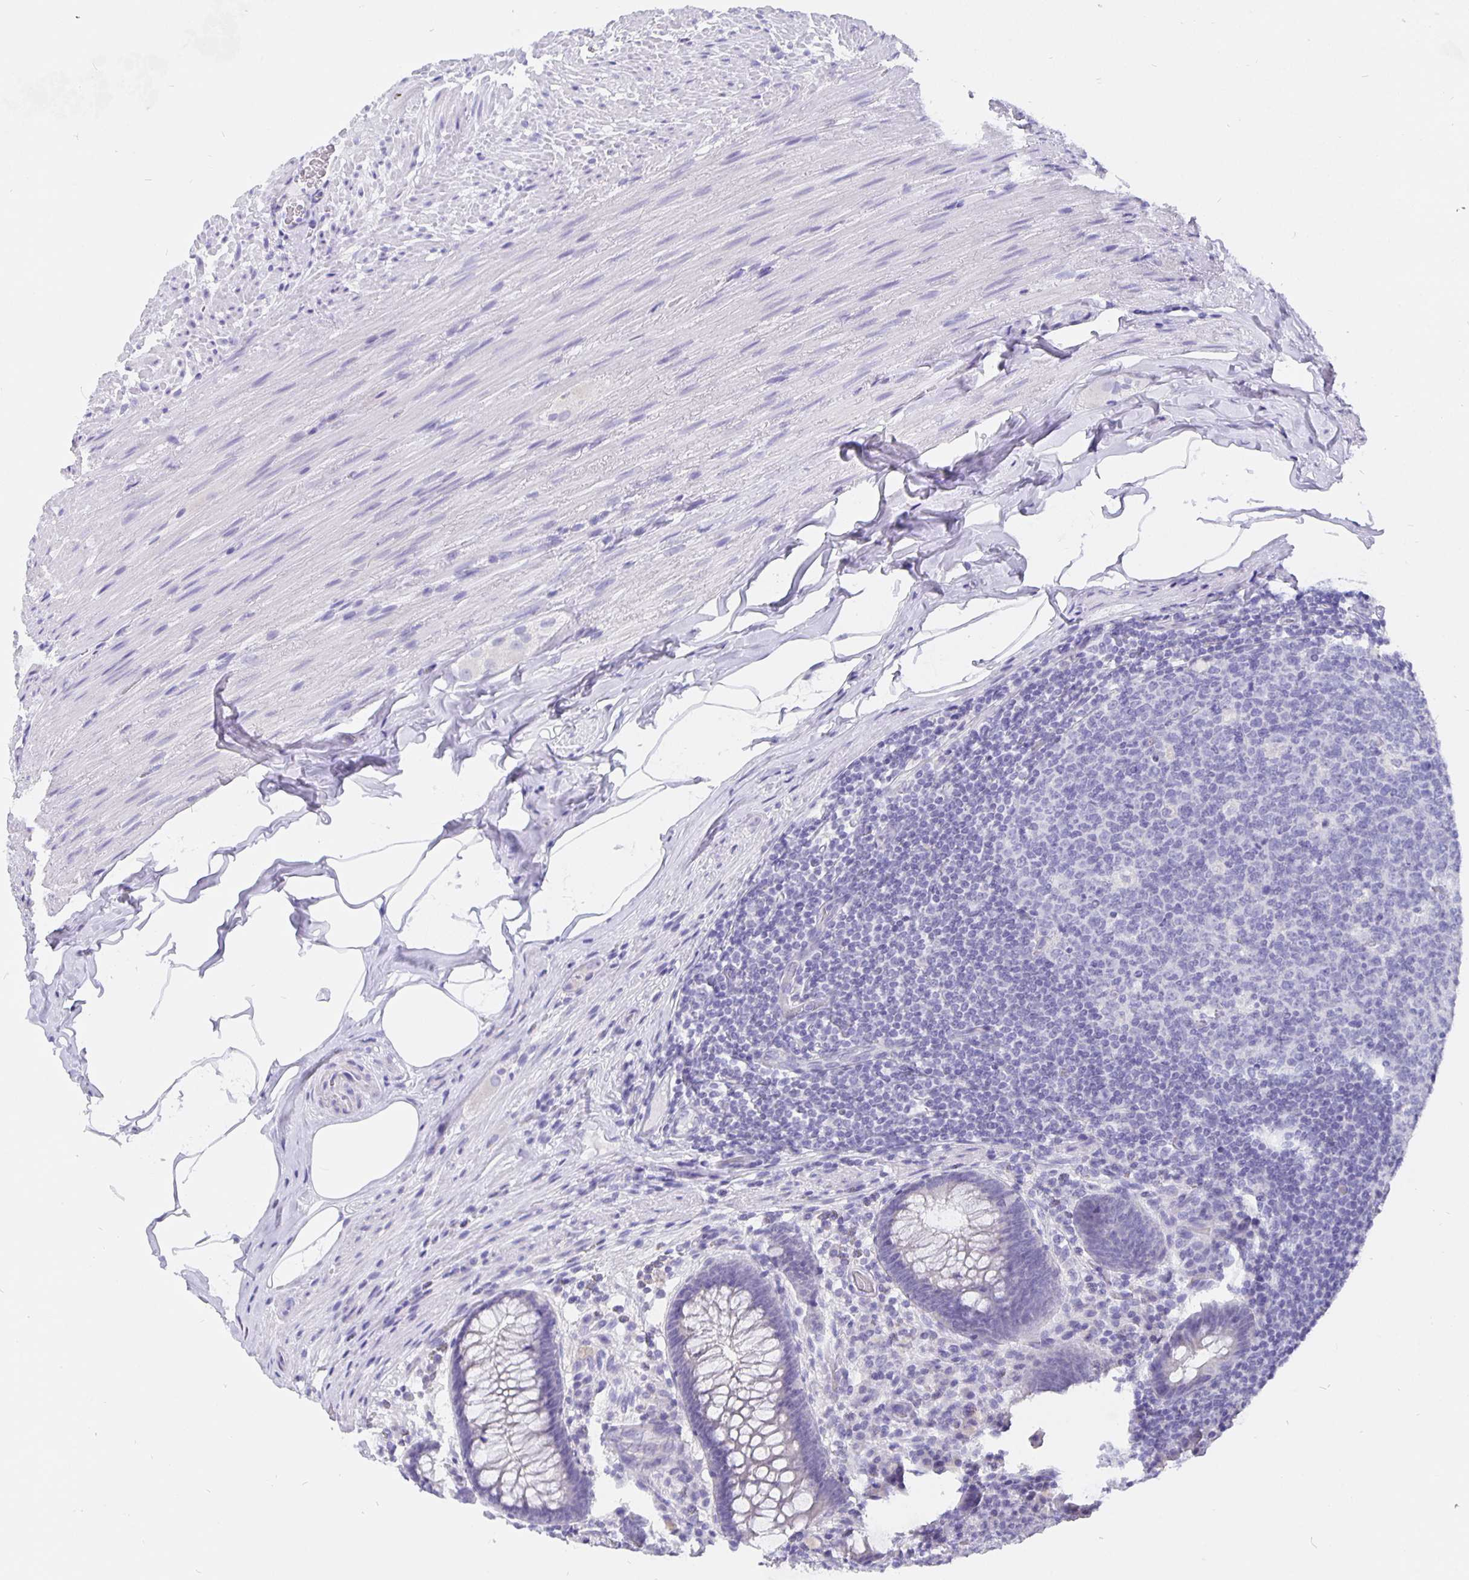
{"staining": {"intensity": "negative", "quantity": "none", "location": "none"}, "tissue": "appendix", "cell_type": "Glandular cells", "image_type": "normal", "snomed": [{"axis": "morphology", "description": "Normal tissue, NOS"}, {"axis": "topography", "description": "Appendix"}], "caption": "IHC of unremarkable human appendix exhibits no staining in glandular cells.", "gene": "CFAP74", "patient": {"sex": "male", "age": 71}}